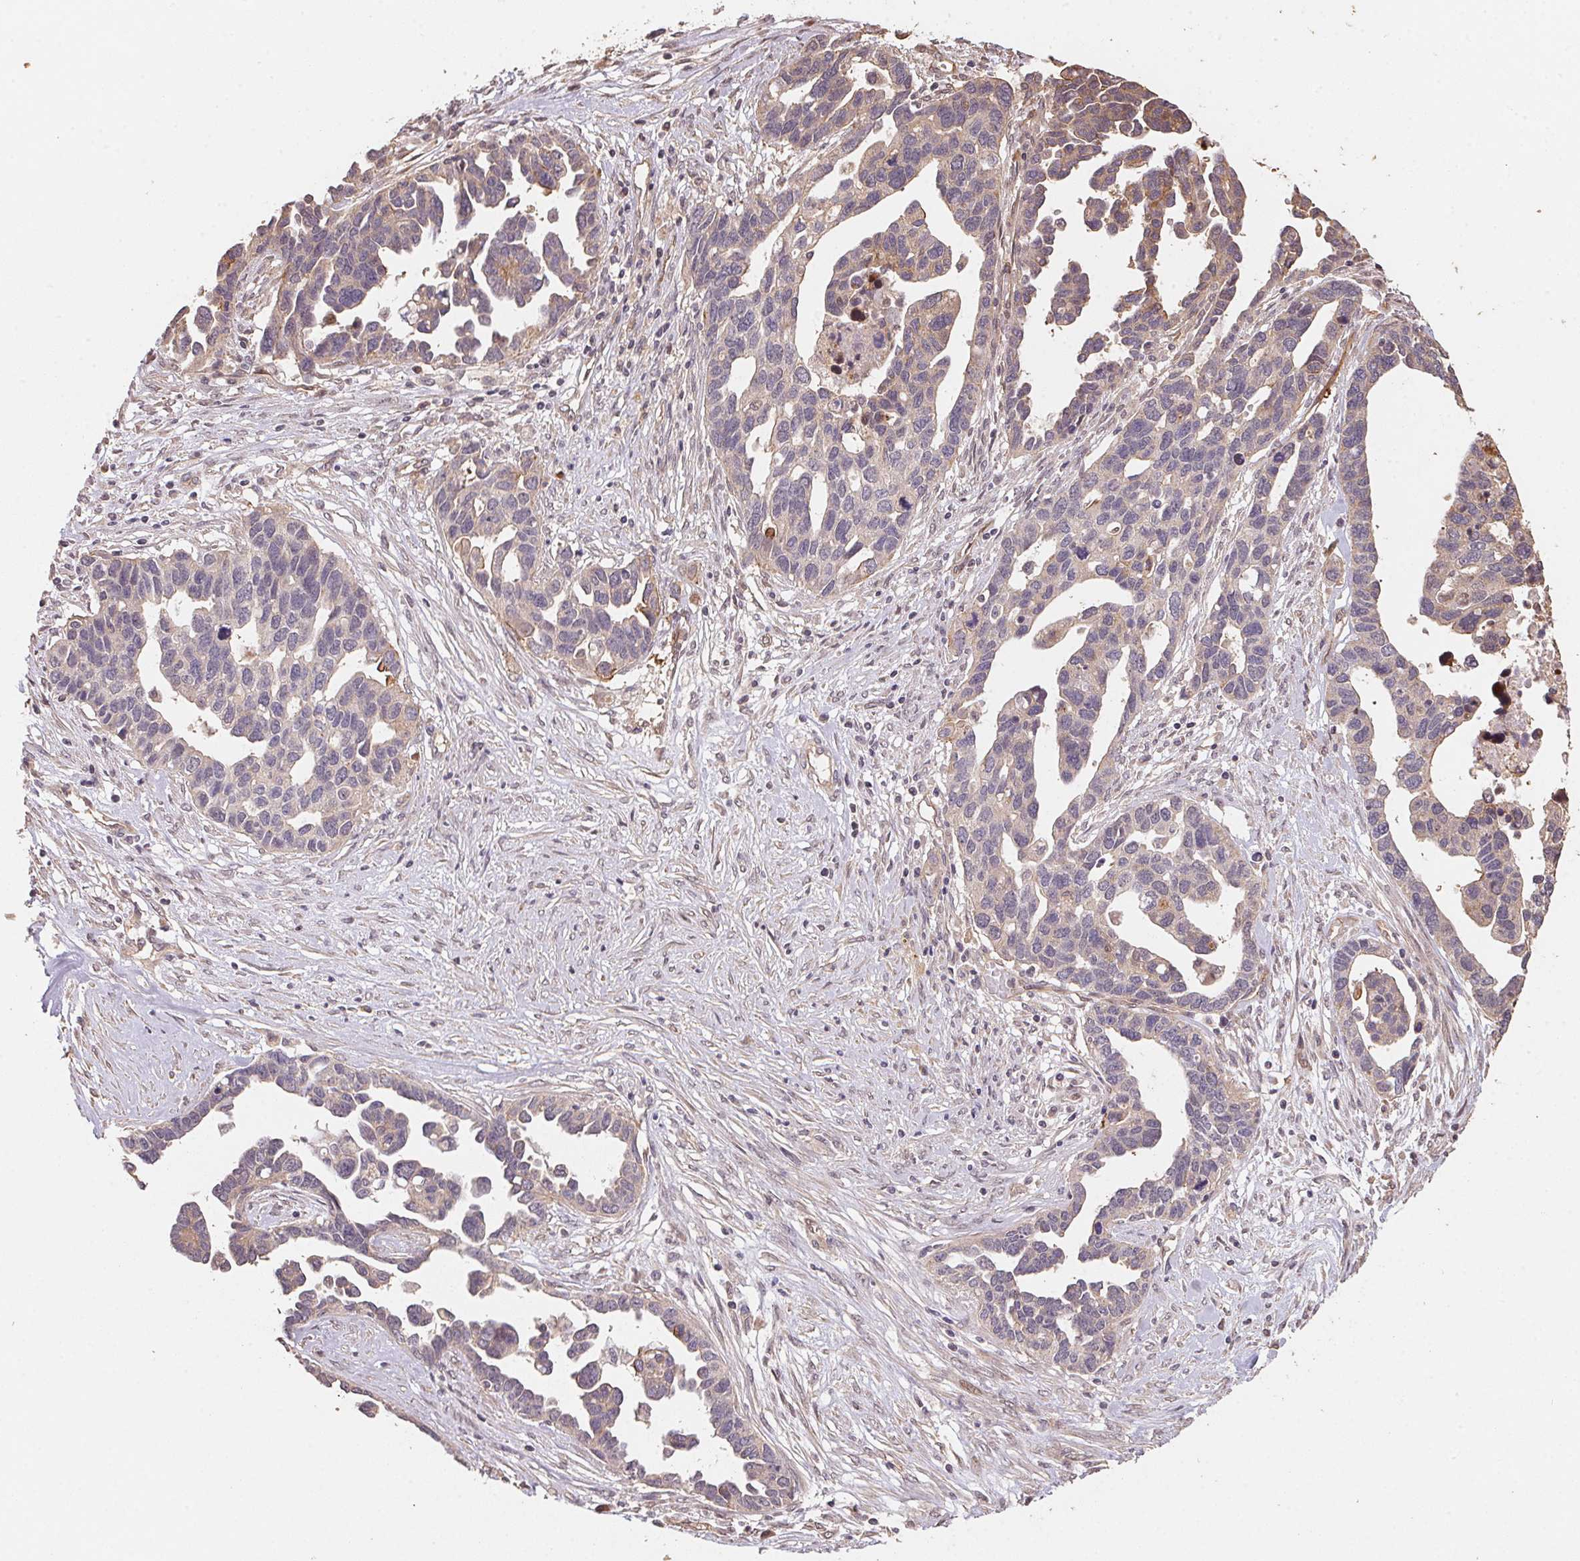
{"staining": {"intensity": "weak", "quantity": "<25%", "location": "cytoplasmic/membranous"}, "tissue": "ovarian cancer", "cell_type": "Tumor cells", "image_type": "cancer", "snomed": [{"axis": "morphology", "description": "Cystadenocarcinoma, serous, NOS"}, {"axis": "topography", "description": "Ovary"}], "caption": "The immunohistochemistry (IHC) image has no significant positivity in tumor cells of ovarian serous cystadenocarcinoma tissue.", "gene": "TMEM222", "patient": {"sex": "female", "age": 54}}